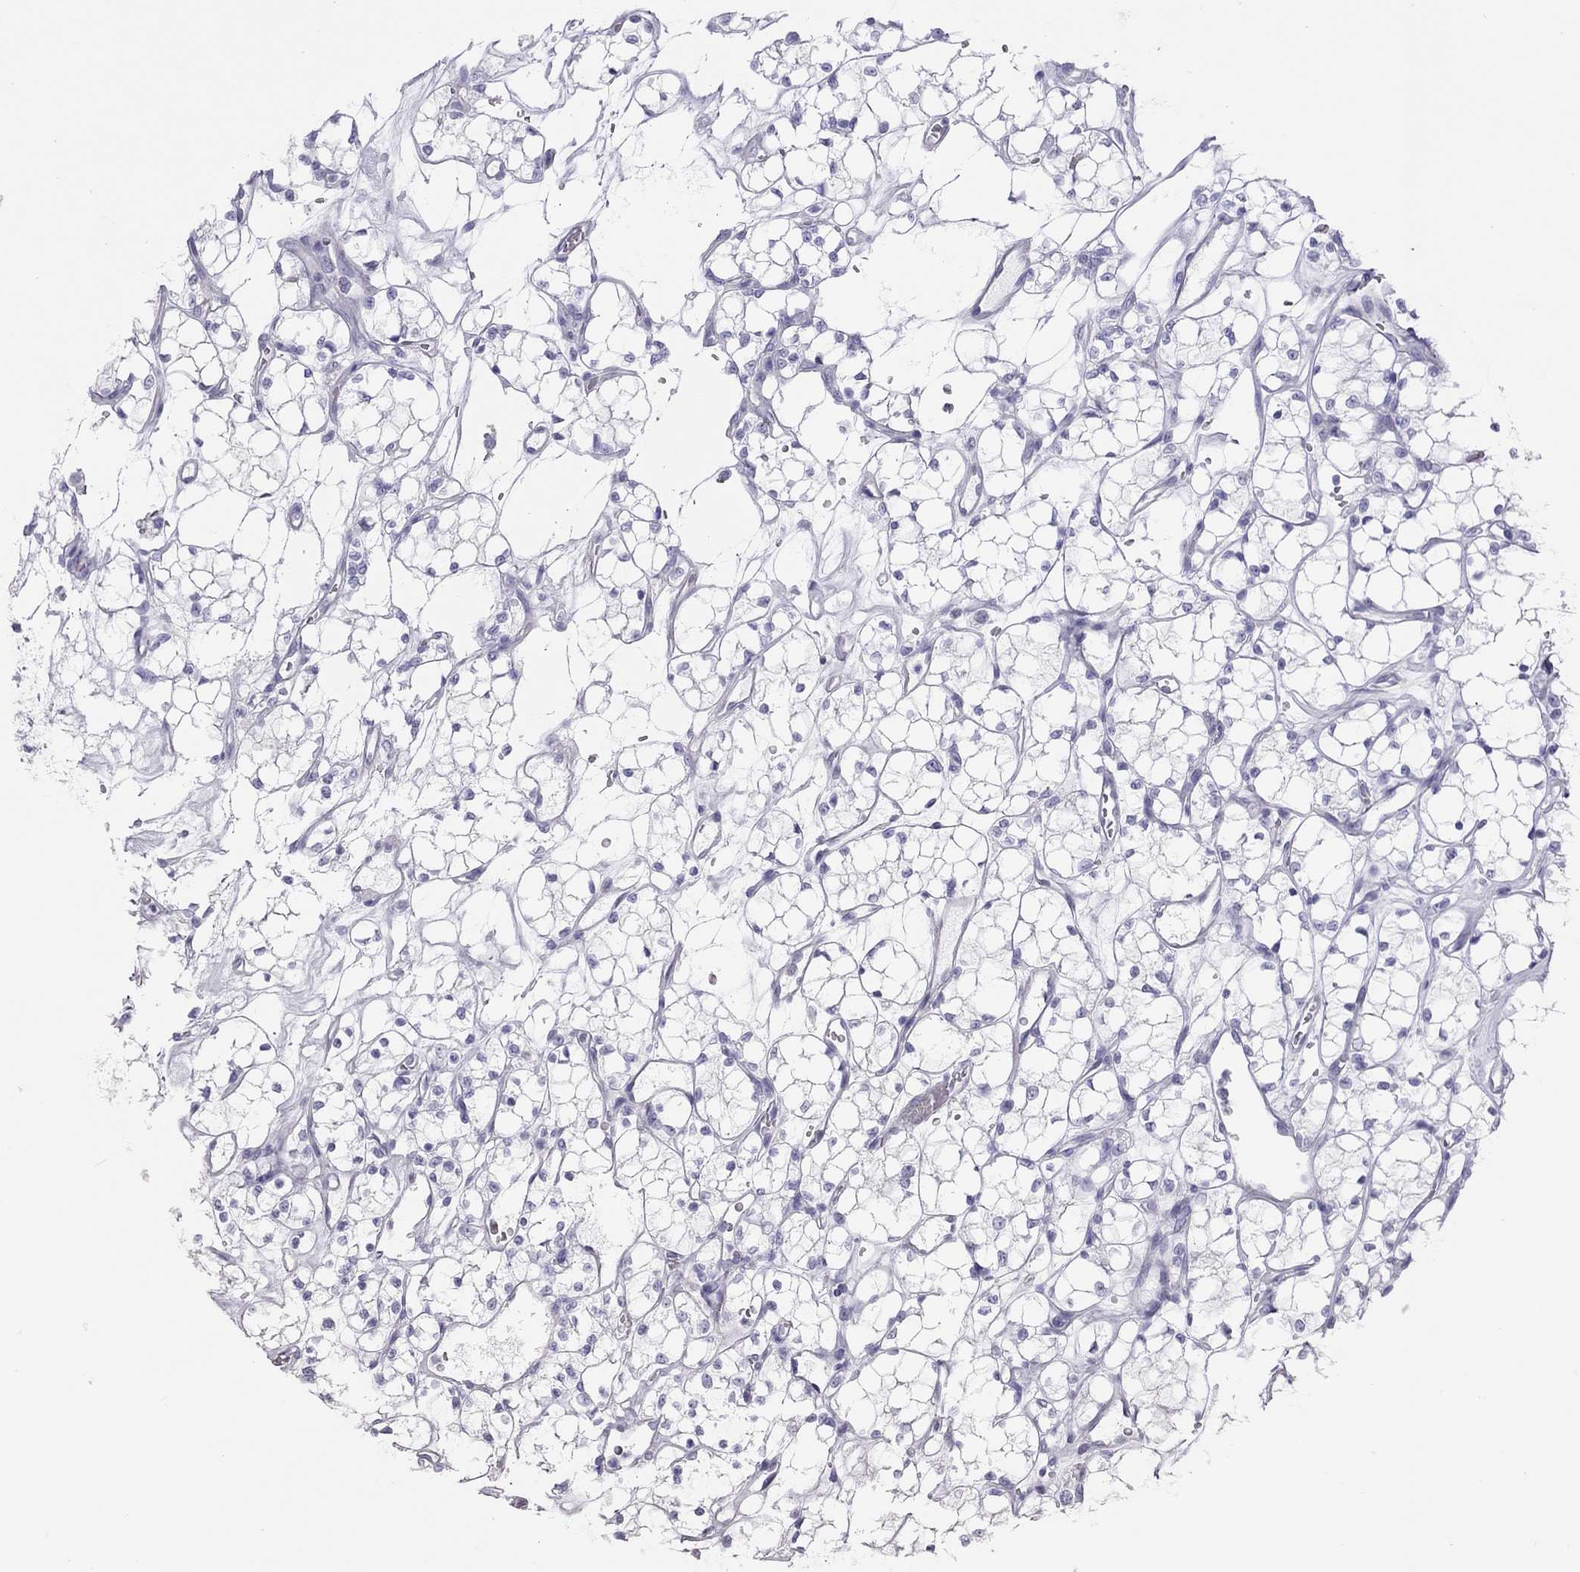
{"staining": {"intensity": "negative", "quantity": "none", "location": "none"}, "tissue": "renal cancer", "cell_type": "Tumor cells", "image_type": "cancer", "snomed": [{"axis": "morphology", "description": "Adenocarcinoma, NOS"}, {"axis": "topography", "description": "Kidney"}], "caption": "Protein analysis of adenocarcinoma (renal) reveals no significant positivity in tumor cells.", "gene": "STAG3", "patient": {"sex": "female", "age": 69}}